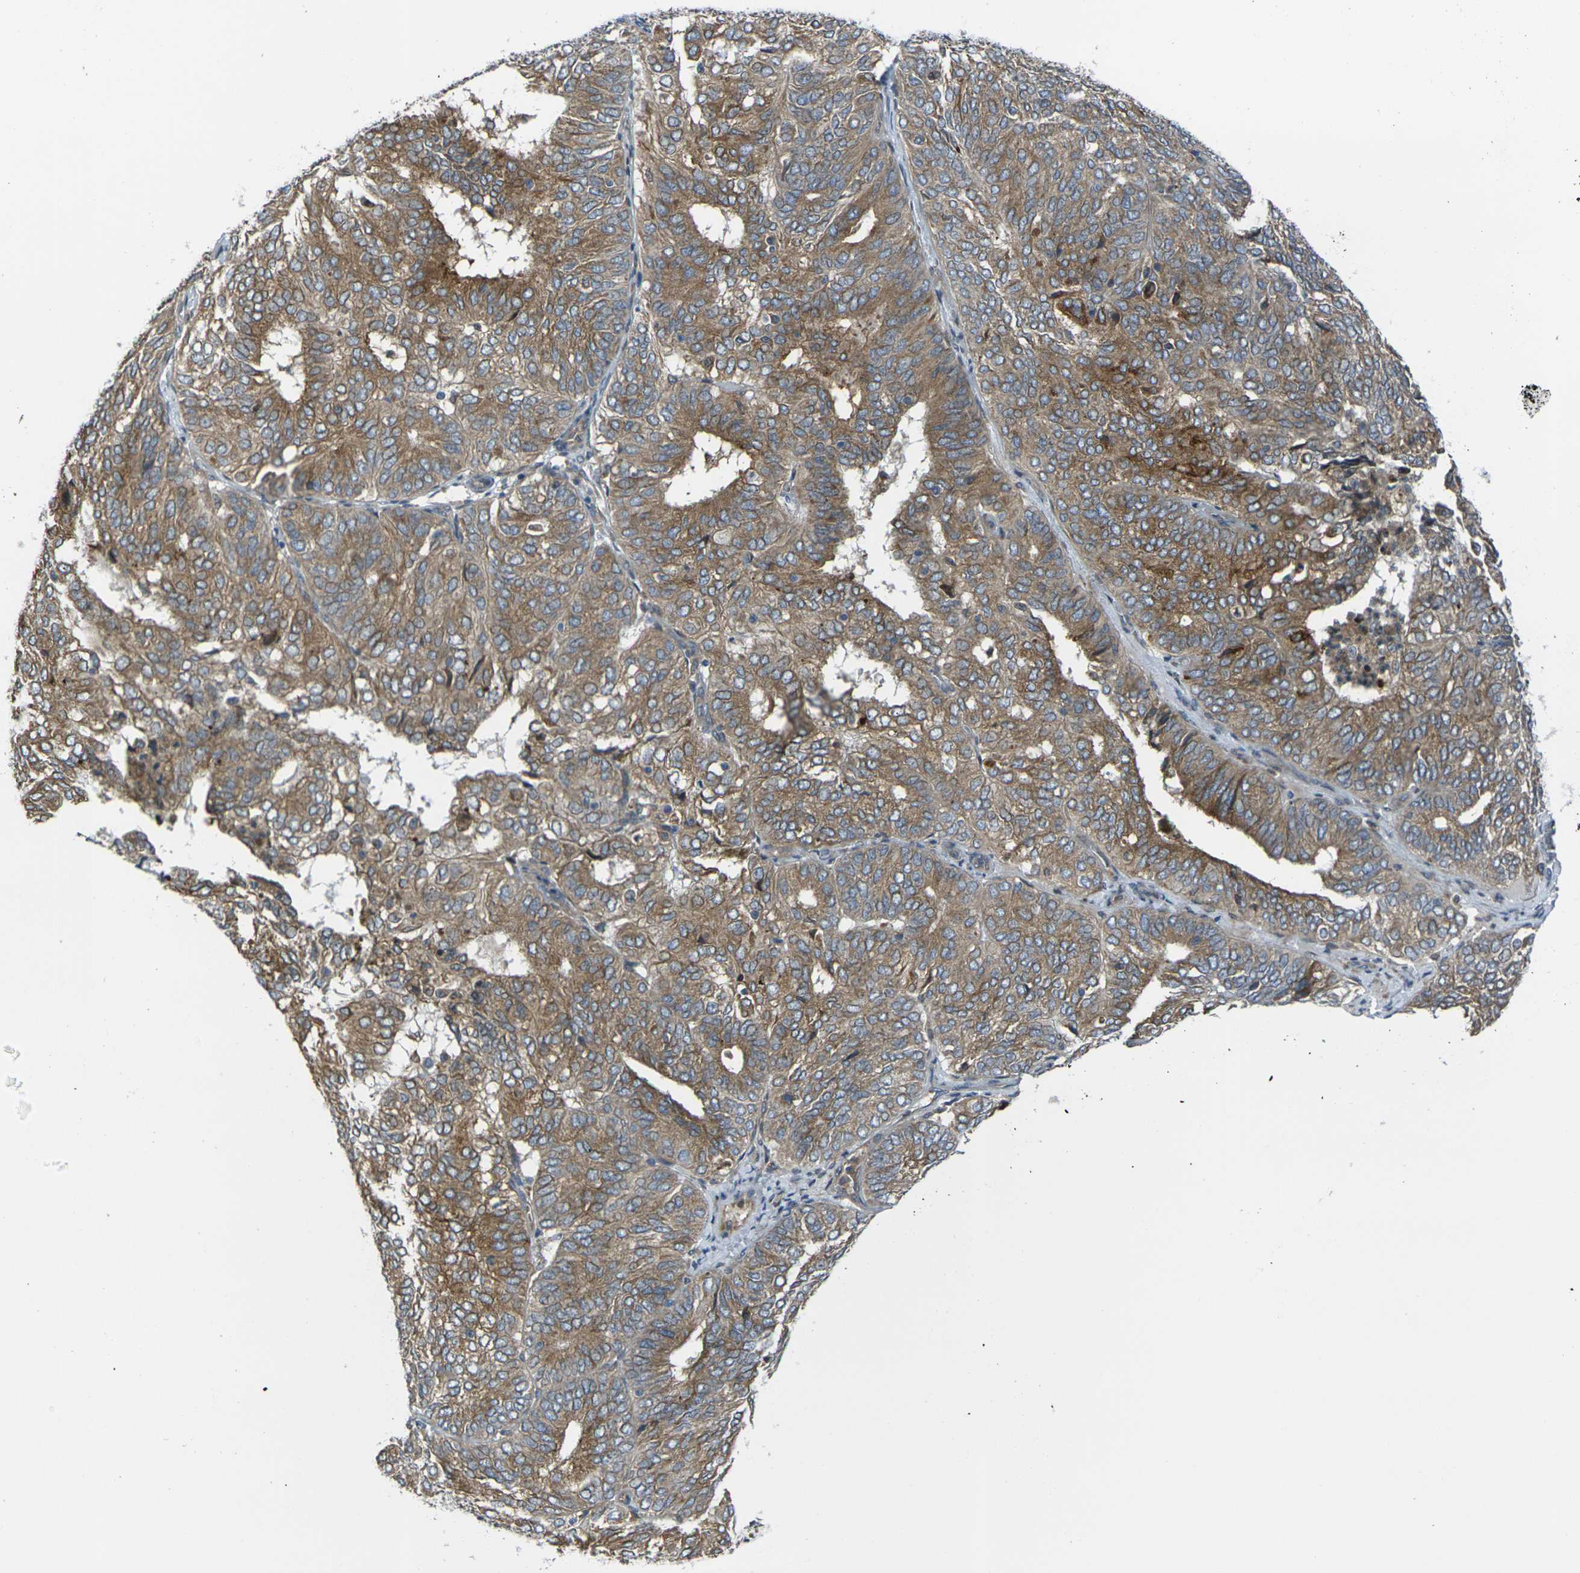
{"staining": {"intensity": "moderate", "quantity": ">75%", "location": "cytoplasmic/membranous"}, "tissue": "endometrial cancer", "cell_type": "Tumor cells", "image_type": "cancer", "snomed": [{"axis": "morphology", "description": "Adenocarcinoma, NOS"}, {"axis": "topography", "description": "Uterus"}], "caption": "Approximately >75% of tumor cells in adenocarcinoma (endometrial) reveal moderate cytoplasmic/membranous protein expression as visualized by brown immunohistochemical staining.", "gene": "FZD1", "patient": {"sex": "female", "age": 60}}